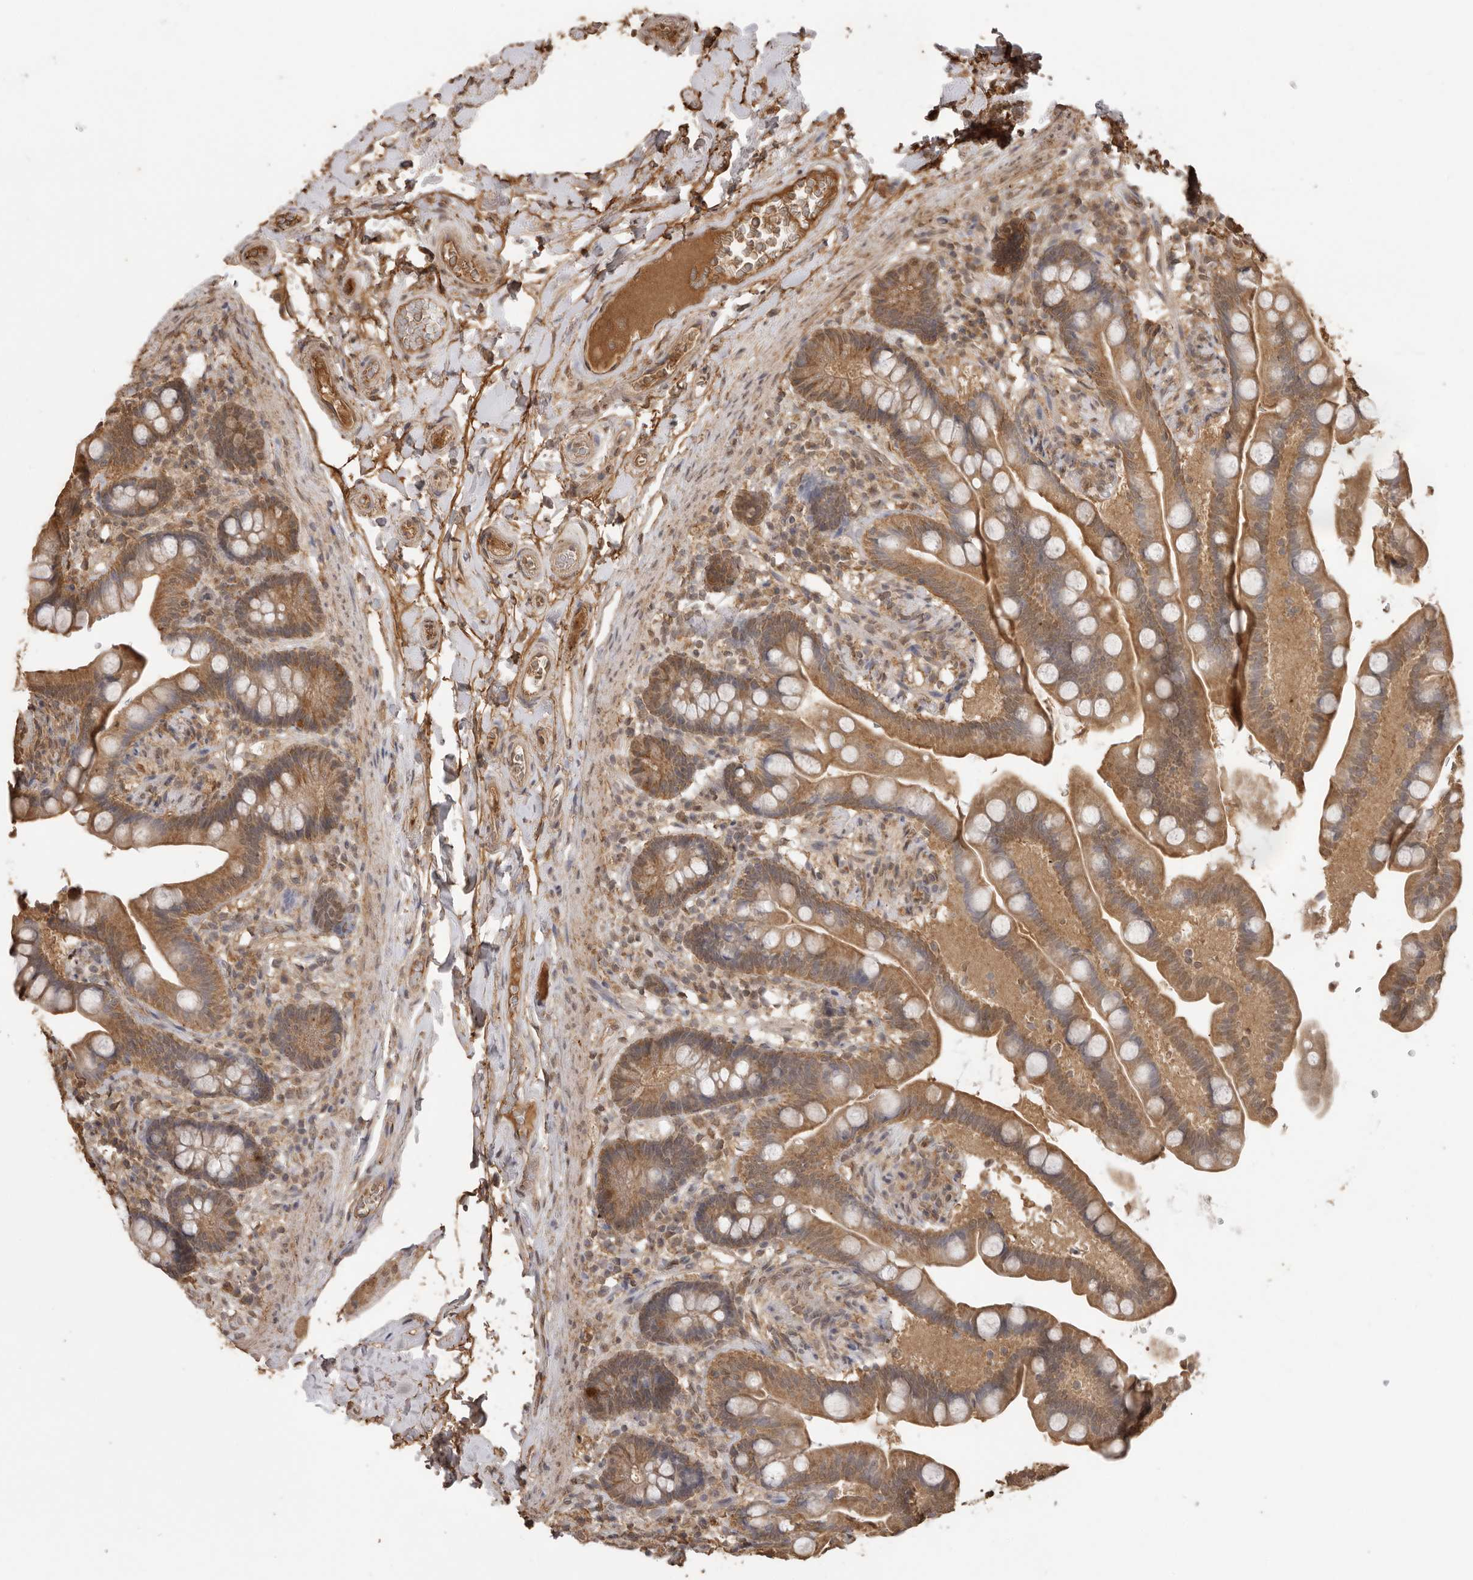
{"staining": {"intensity": "moderate", "quantity": ">75%", "location": "cytoplasmic/membranous"}, "tissue": "colon", "cell_type": "Endothelial cells", "image_type": "normal", "snomed": [{"axis": "morphology", "description": "Normal tissue, NOS"}, {"axis": "topography", "description": "Smooth muscle"}, {"axis": "topography", "description": "Colon"}], "caption": "Immunohistochemical staining of normal human colon reveals medium levels of moderate cytoplasmic/membranous positivity in approximately >75% of endothelial cells.", "gene": "JAG2", "patient": {"sex": "male", "age": 73}}